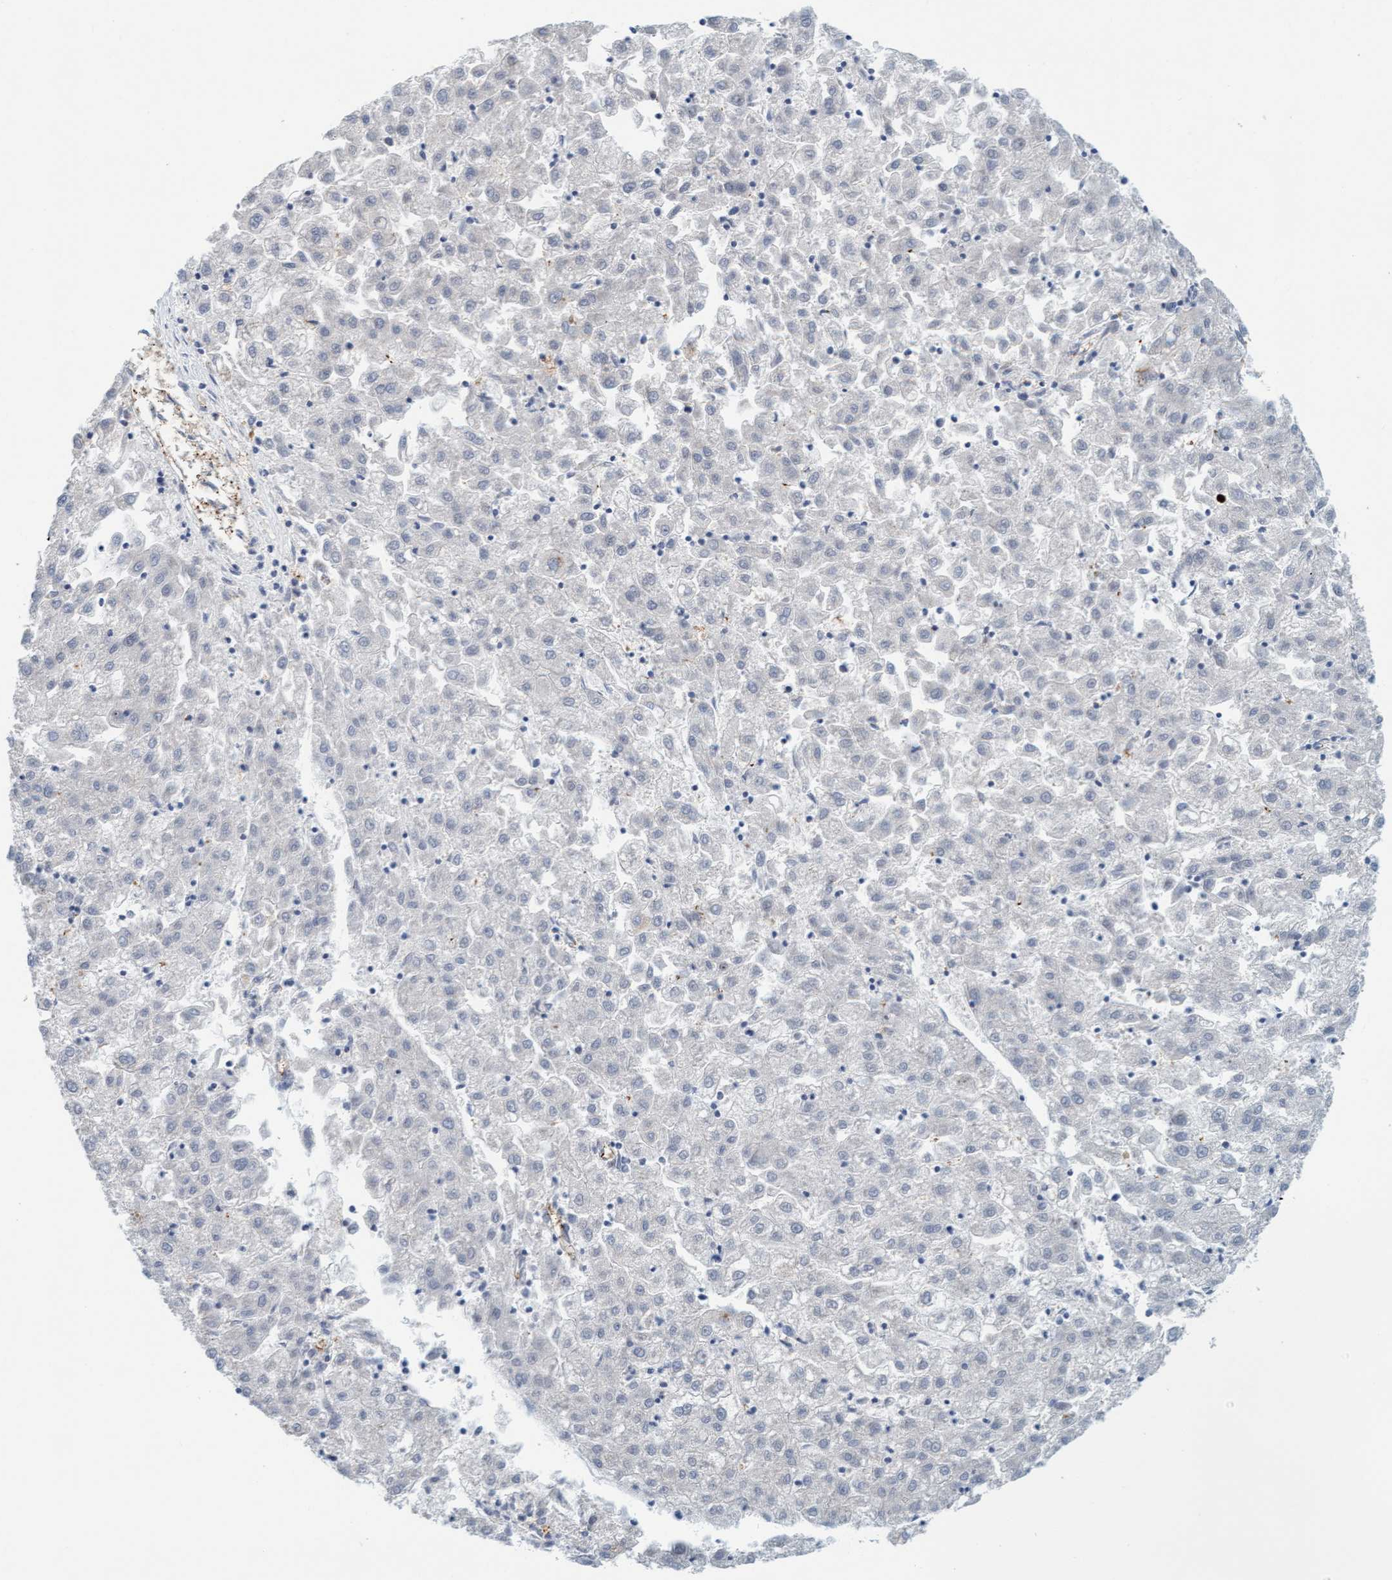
{"staining": {"intensity": "negative", "quantity": "none", "location": "none"}, "tissue": "liver cancer", "cell_type": "Tumor cells", "image_type": "cancer", "snomed": [{"axis": "morphology", "description": "Carcinoma, Hepatocellular, NOS"}, {"axis": "topography", "description": "Liver"}], "caption": "IHC of human hepatocellular carcinoma (liver) exhibits no positivity in tumor cells.", "gene": "EIF4EBP1", "patient": {"sex": "male", "age": 72}}